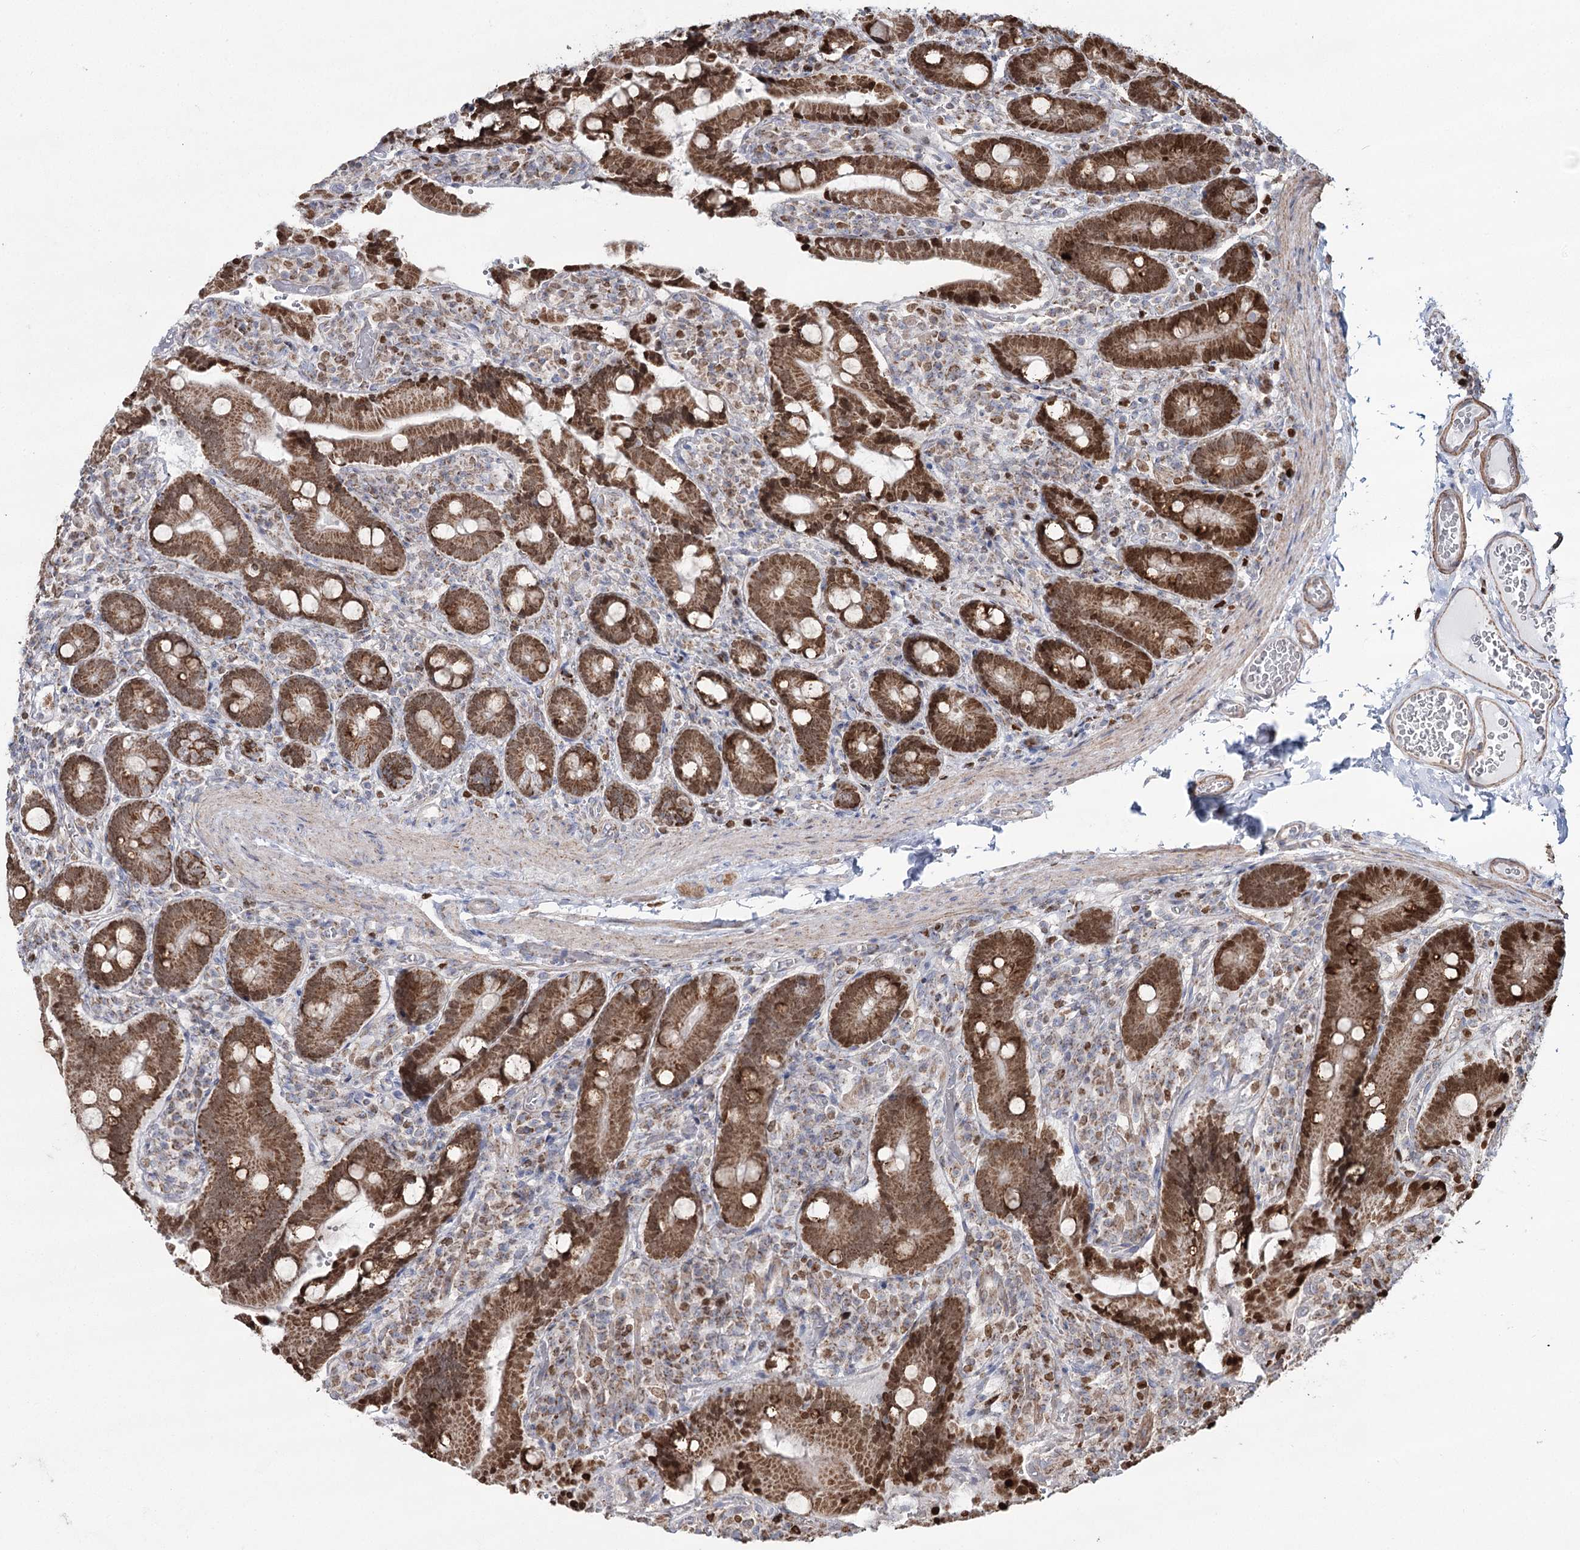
{"staining": {"intensity": "strong", "quantity": ">75%", "location": "cytoplasmic/membranous,nuclear"}, "tissue": "duodenum", "cell_type": "Glandular cells", "image_type": "normal", "snomed": [{"axis": "morphology", "description": "Normal tissue, NOS"}, {"axis": "topography", "description": "Duodenum"}], "caption": "Glandular cells reveal strong cytoplasmic/membranous,nuclear staining in approximately >75% of cells in benign duodenum. (brown staining indicates protein expression, while blue staining denotes nuclei).", "gene": "PDHX", "patient": {"sex": "female", "age": 62}}